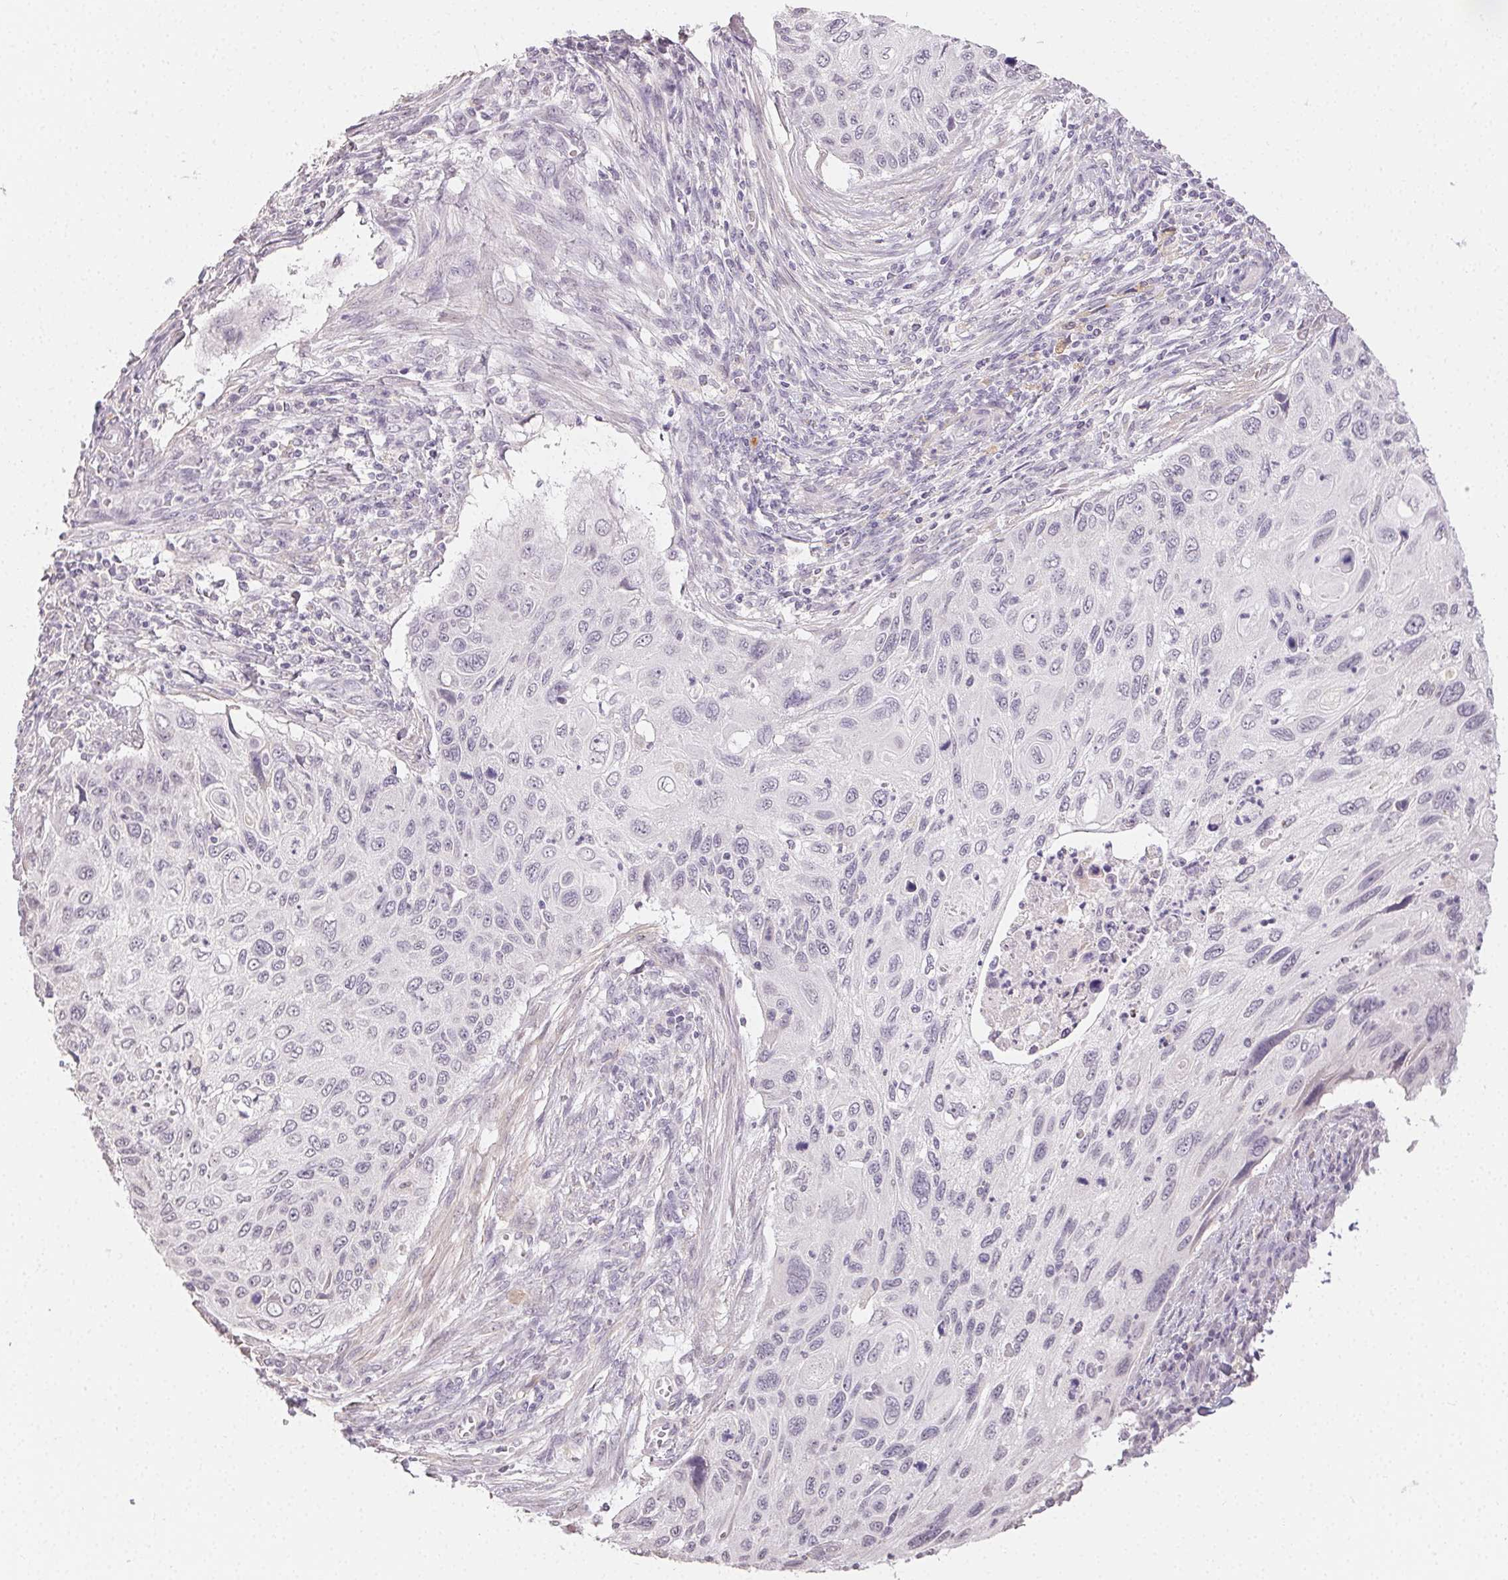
{"staining": {"intensity": "negative", "quantity": "none", "location": "none"}, "tissue": "cervical cancer", "cell_type": "Tumor cells", "image_type": "cancer", "snomed": [{"axis": "morphology", "description": "Squamous cell carcinoma, NOS"}, {"axis": "topography", "description": "Cervix"}], "caption": "Cervical cancer (squamous cell carcinoma) was stained to show a protein in brown. There is no significant staining in tumor cells.", "gene": "TMEM174", "patient": {"sex": "female", "age": 70}}